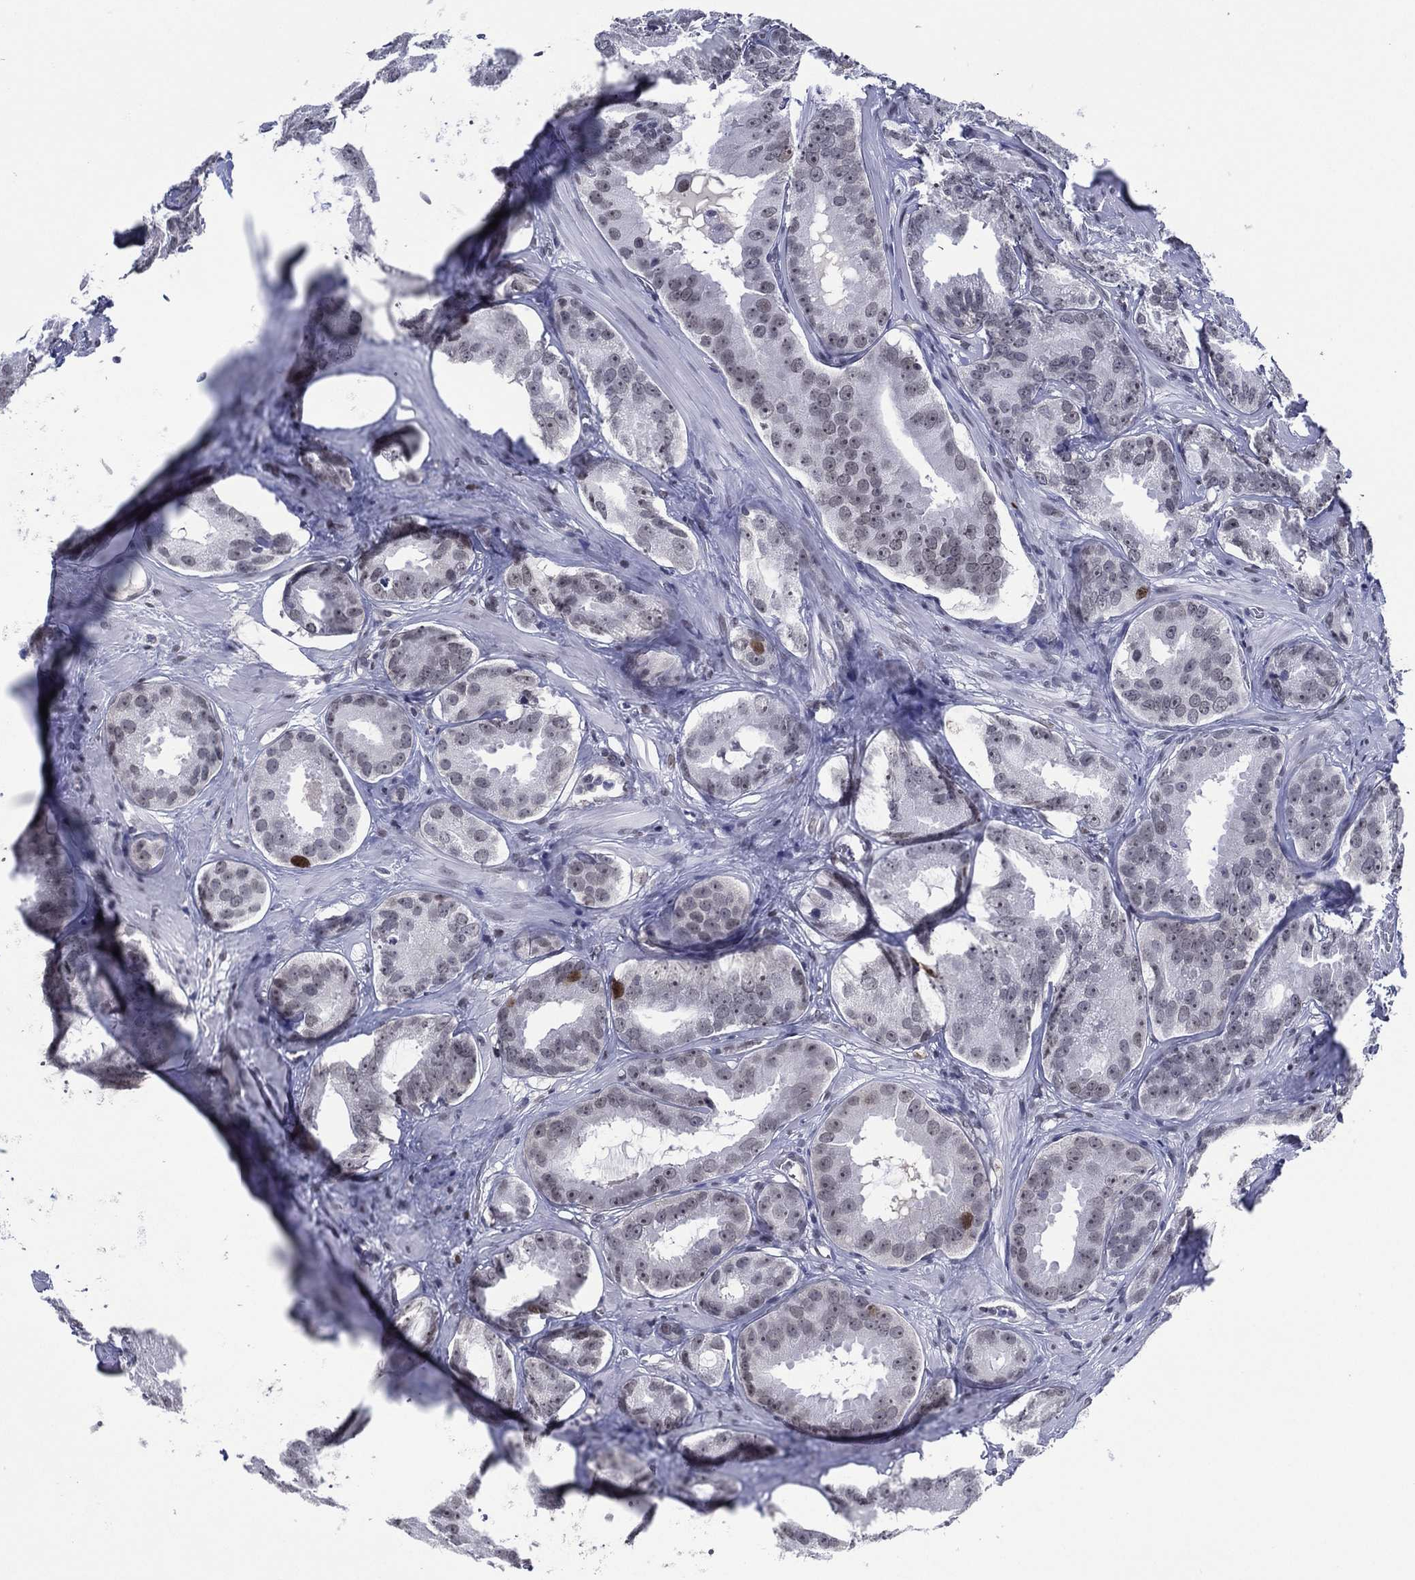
{"staining": {"intensity": "weak", "quantity": "<25%", "location": "nuclear"}, "tissue": "prostate cancer", "cell_type": "Tumor cells", "image_type": "cancer", "snomed": [{"axis": "morphology", "description": "Adenocarcinoma, NOS"}, {"axis": "topography", "description": "Prostate"}], "caption": "High magnification brightfield microscopy of prostate cancer (adenocarcinoma) stained with DAB (brown) and counterstained with hematoxylin (blue): tumor cells show no significant expression.", "gene": "GATA6", "patient": {"sex": "male", "age": 69}}